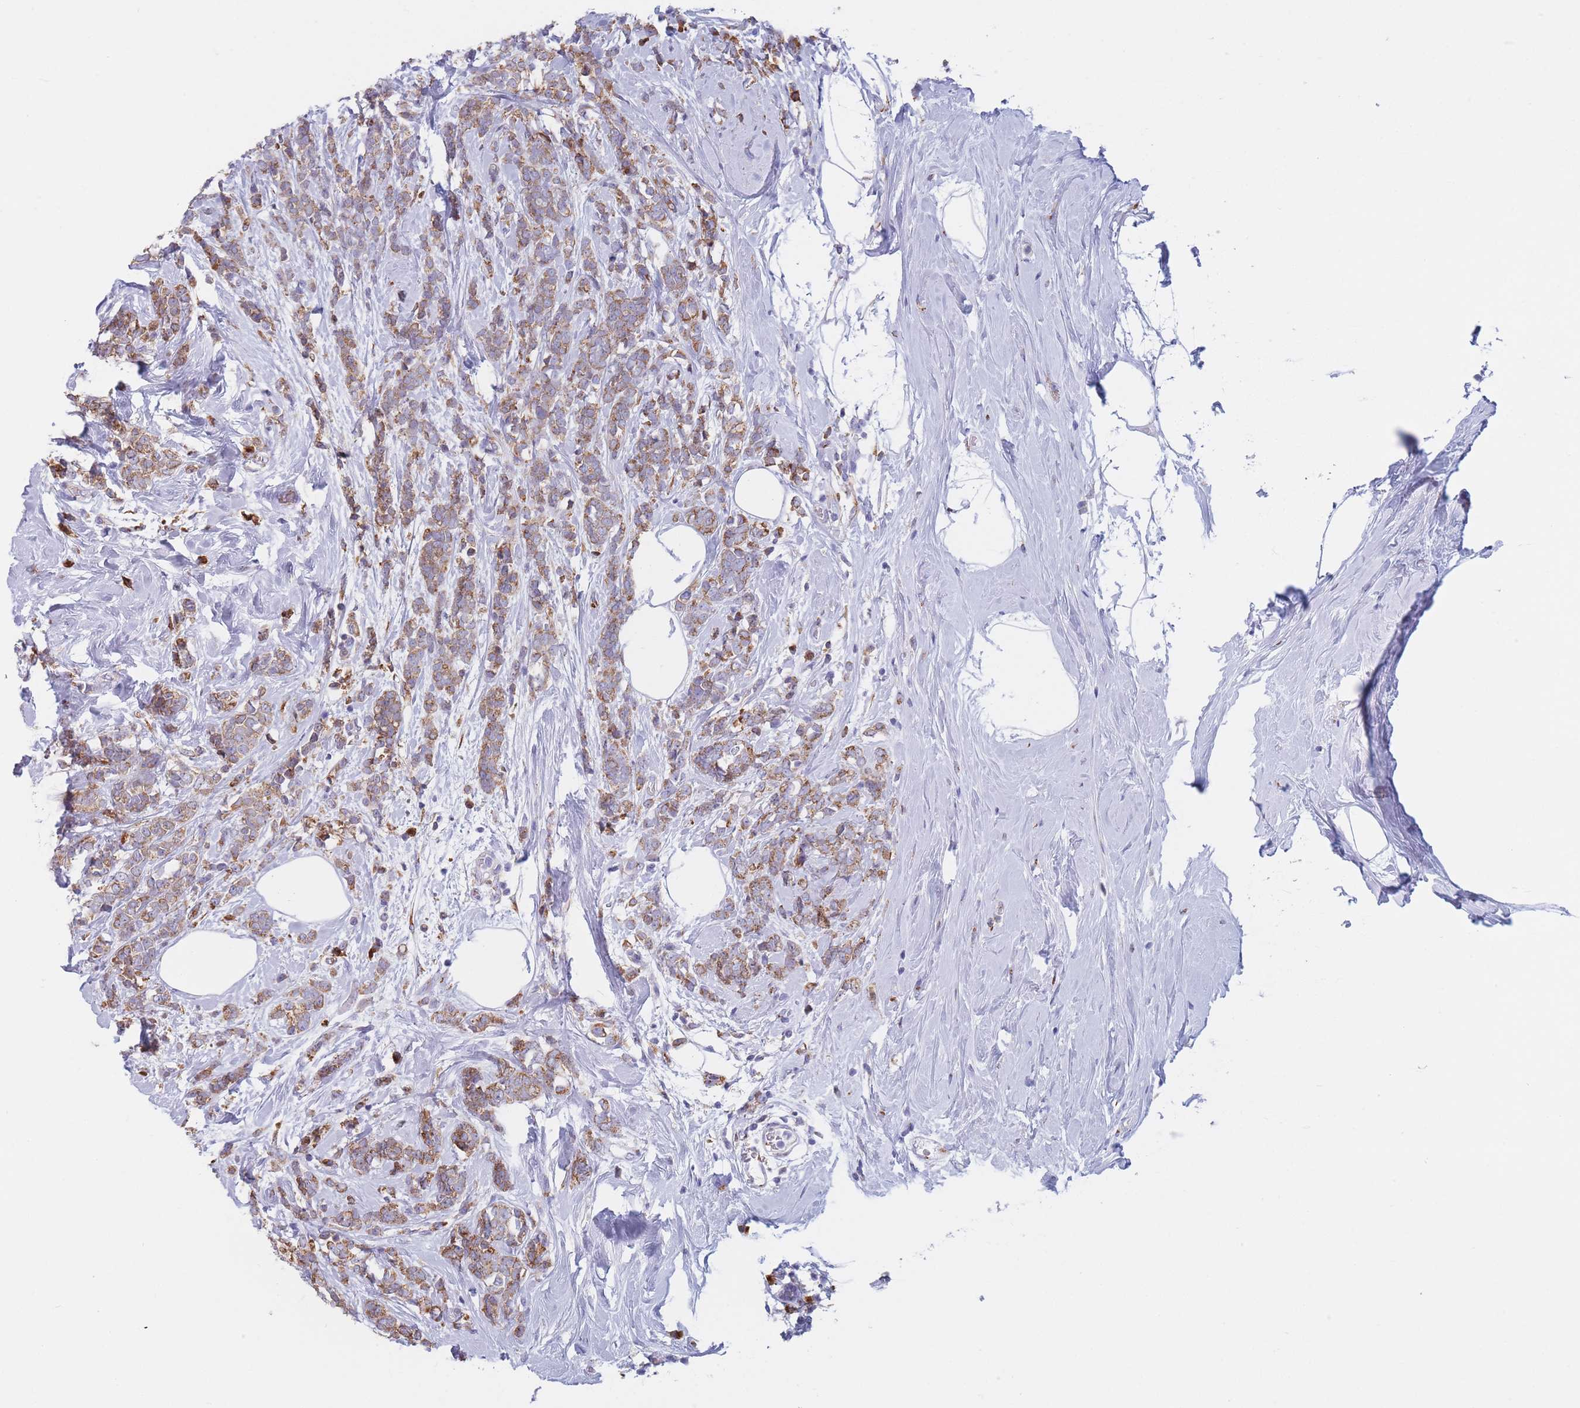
{"staining": {"intensity": "moderate", "quantity": ">75%", "location": "cytoplasmic/membranous"}, "tissue": "breast cancer", "cell_type": "Tumor cells", "image_type": "cancer", "snomed": [{"axis": "morphology", "description": "Lobular carcinoma"}, {"axis": "topography", "description": "Breast"}], "caption": "Immunohistochemical staining of breast cancer reveals moderate cytoplasmic/membranous protein expression in approximately >75% of tumor cells.", "gene": "MRPL30", "patient": {"sex": "female", "age": 58}}